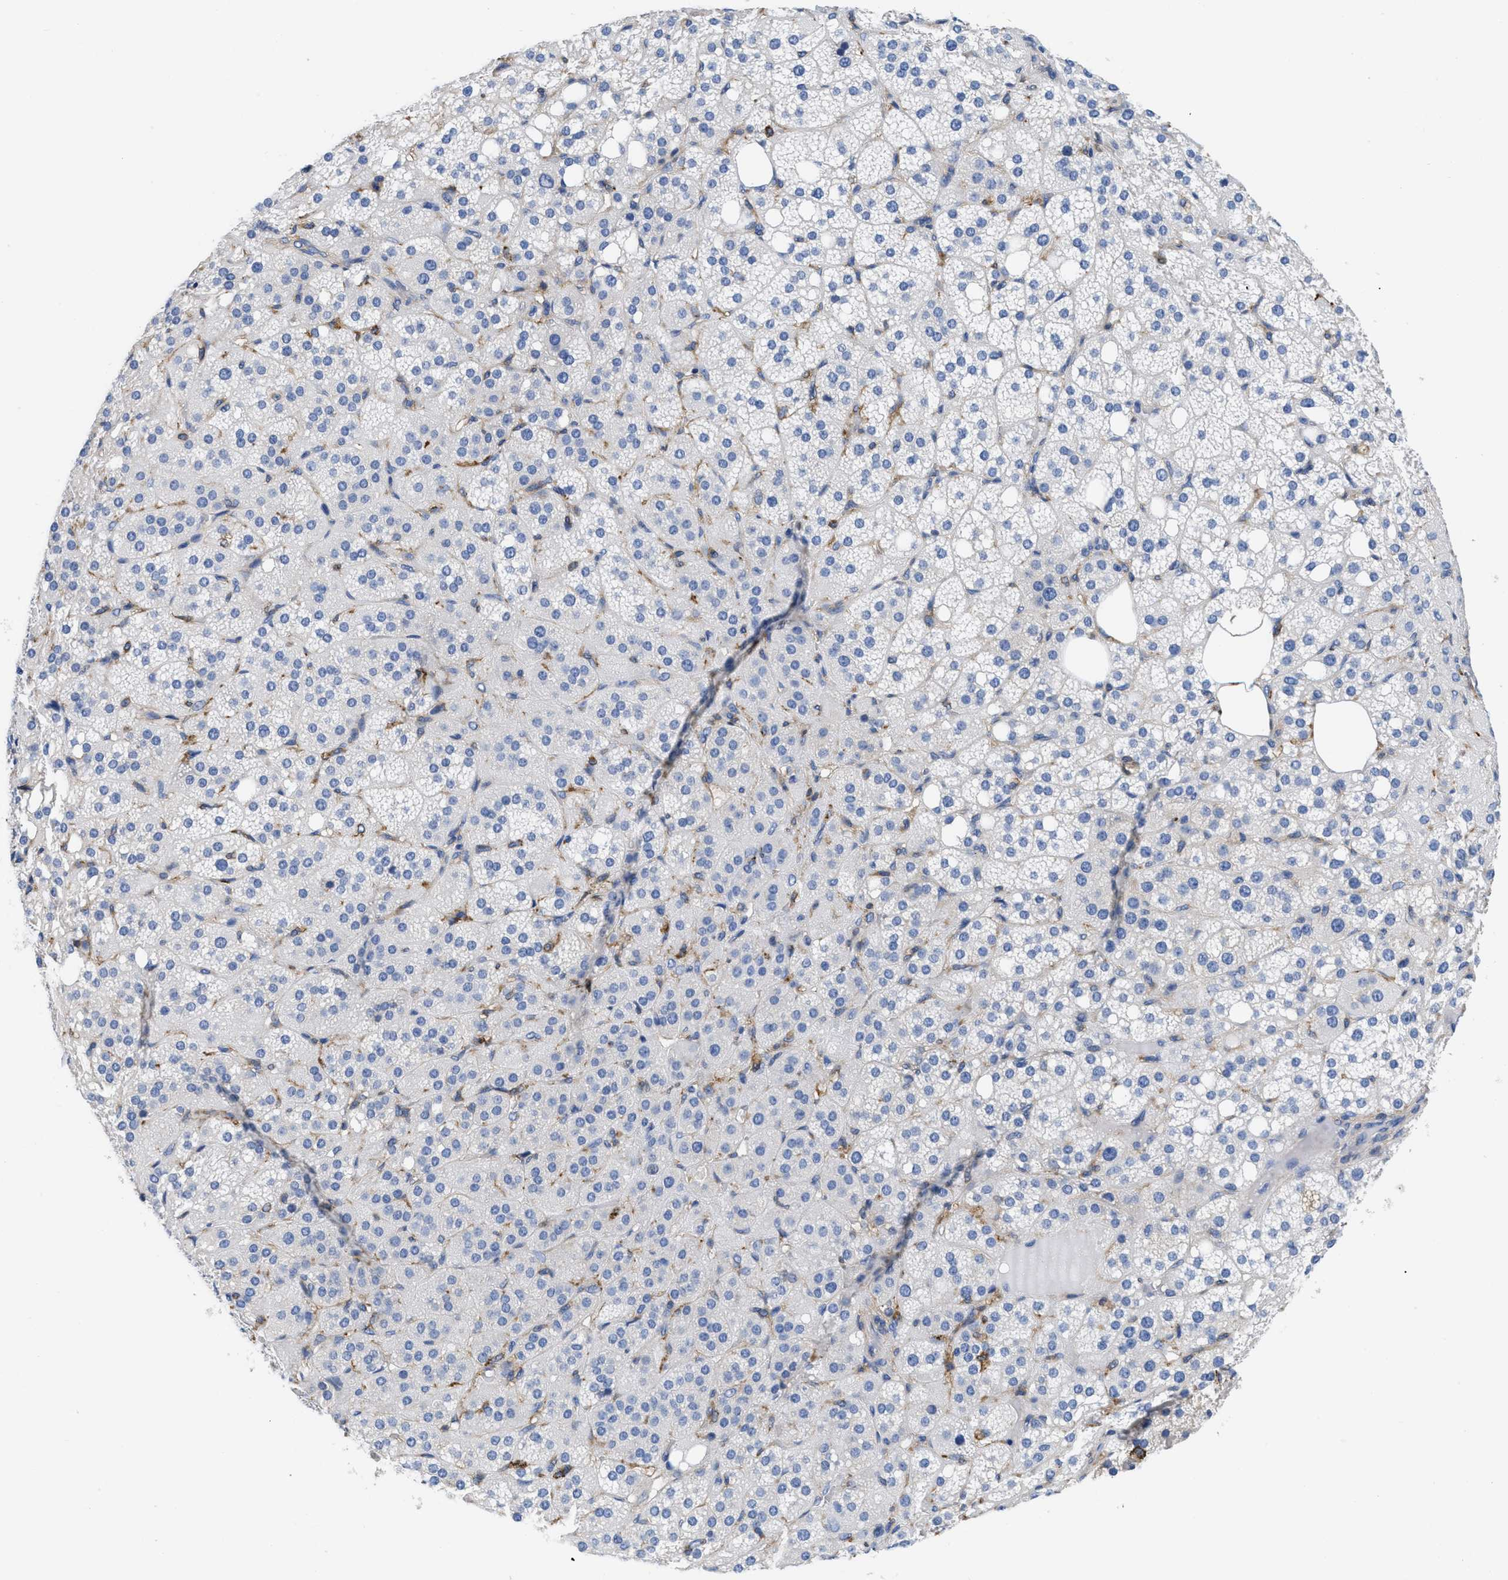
{"staining": {"intensity": "negative", "quantity": "none", "location": "none"}, "tissue": "adrenal gland", "cell_type": "Glandular cells", "image_type": "normal", "snomed": [{"axis": "morphology", "description": "Normal tissue, NOS"}, {"axis": "topography", "description": "Adrenal gland"}], "caption": "Photomicrograph shows no significant protein expression in glandular cells of benign adrenal gland. (Brightfield microscopy of DAB (3,3'-diaminobenzidine) IHC at high magnification).", "gene": "HLA", "patient": {"sex": "female", "age": 59}}